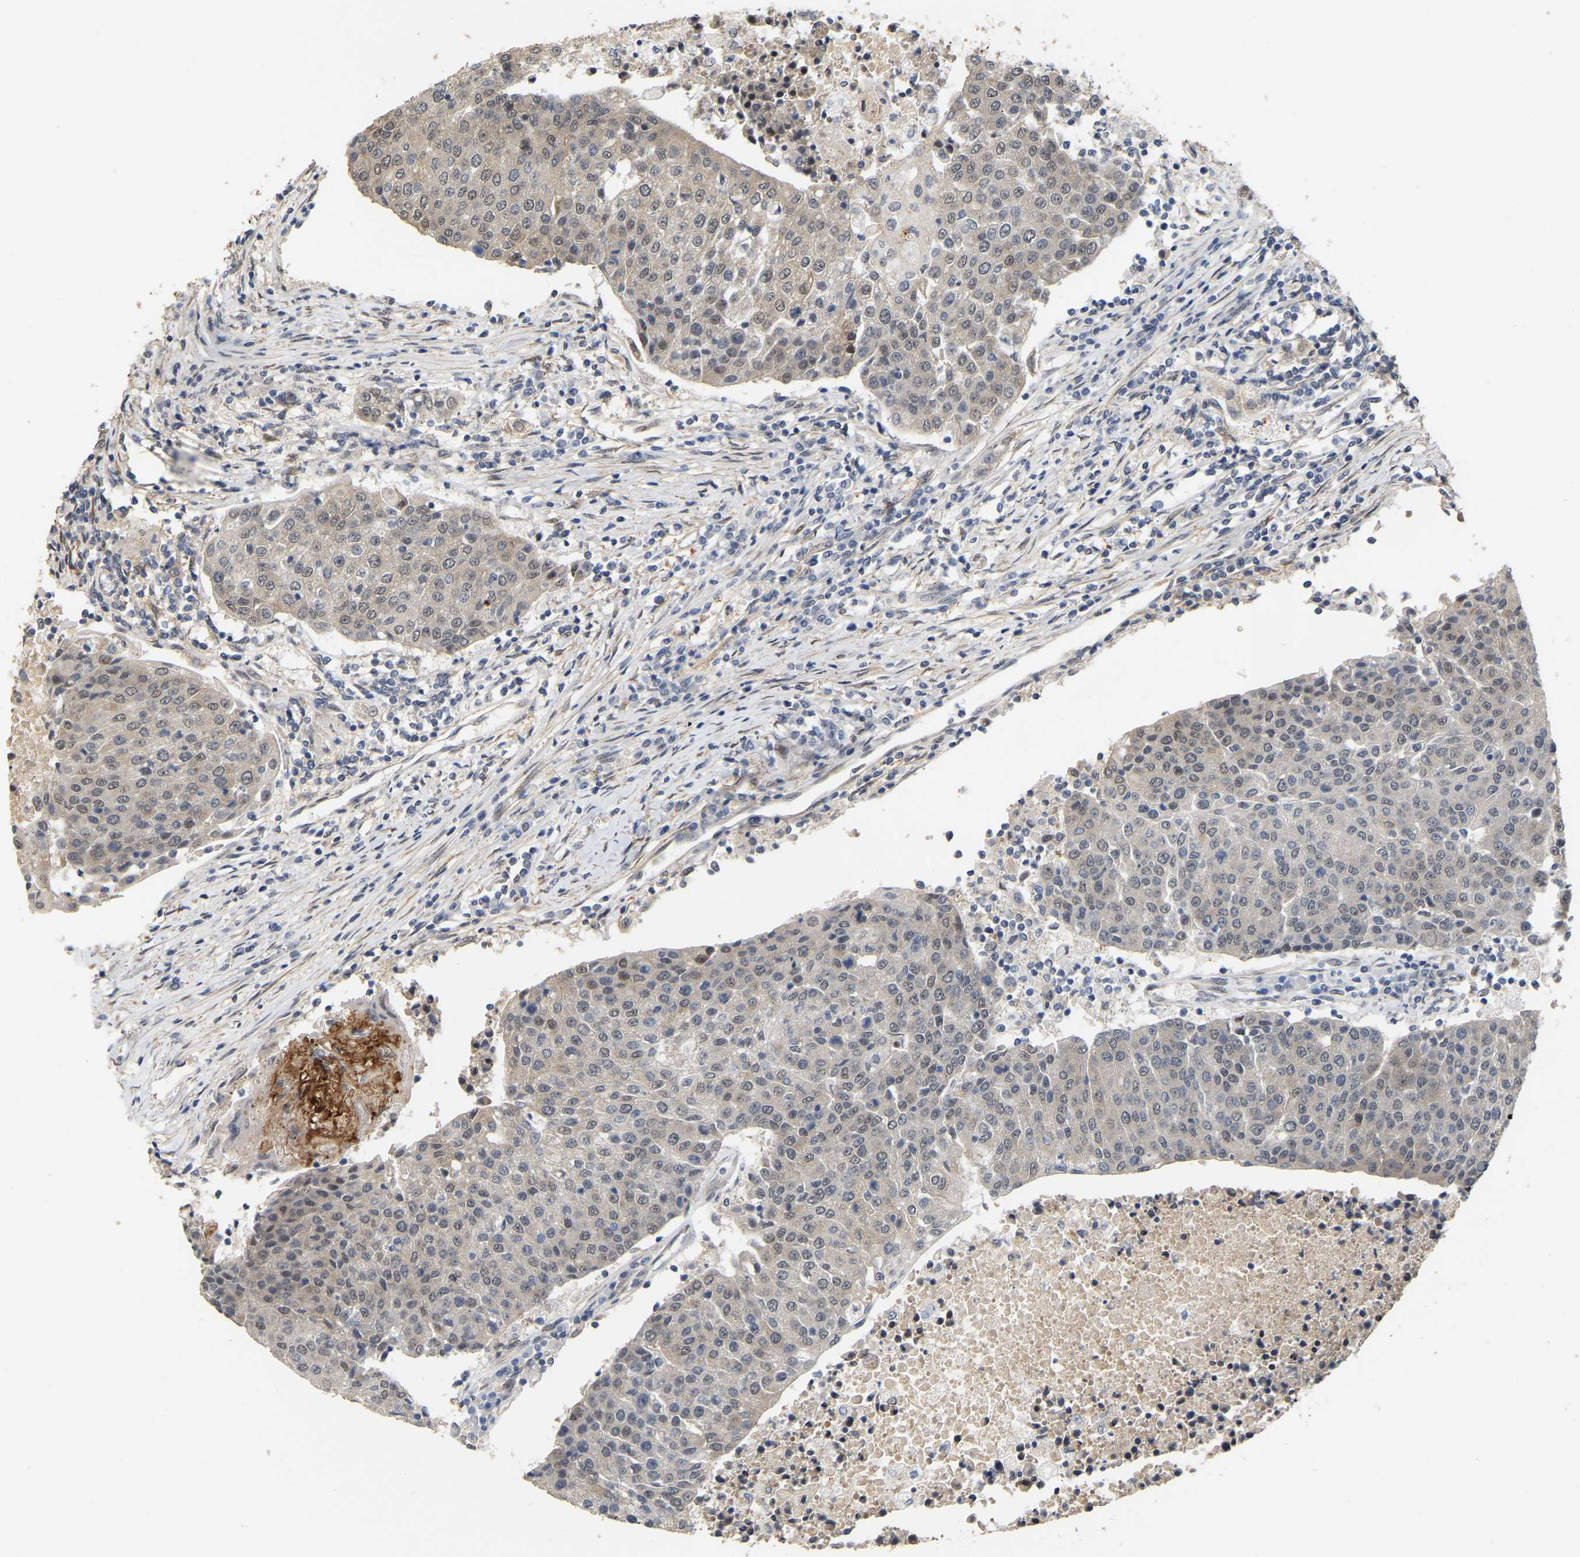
{"staining": {"intensity": "weak", "quantity": "25%-75%", "location": "nuclear"}, "tissue": "urothelial cancer", "cell_type": "Tumor cells", "image_type": "cancer", "snomed": [{"axis": "morphology", "description": "Urothelial carcinoma, High grade"}, {"axis": "topography", "description": "Urinary bladder"}], "caption": "Tumor cells exhibit weak nuclear expression in about 25%-75% of cells in urothelial cancer.", "gene": "RUVBL1", "patient": {"sex": "female", "age": 85}}